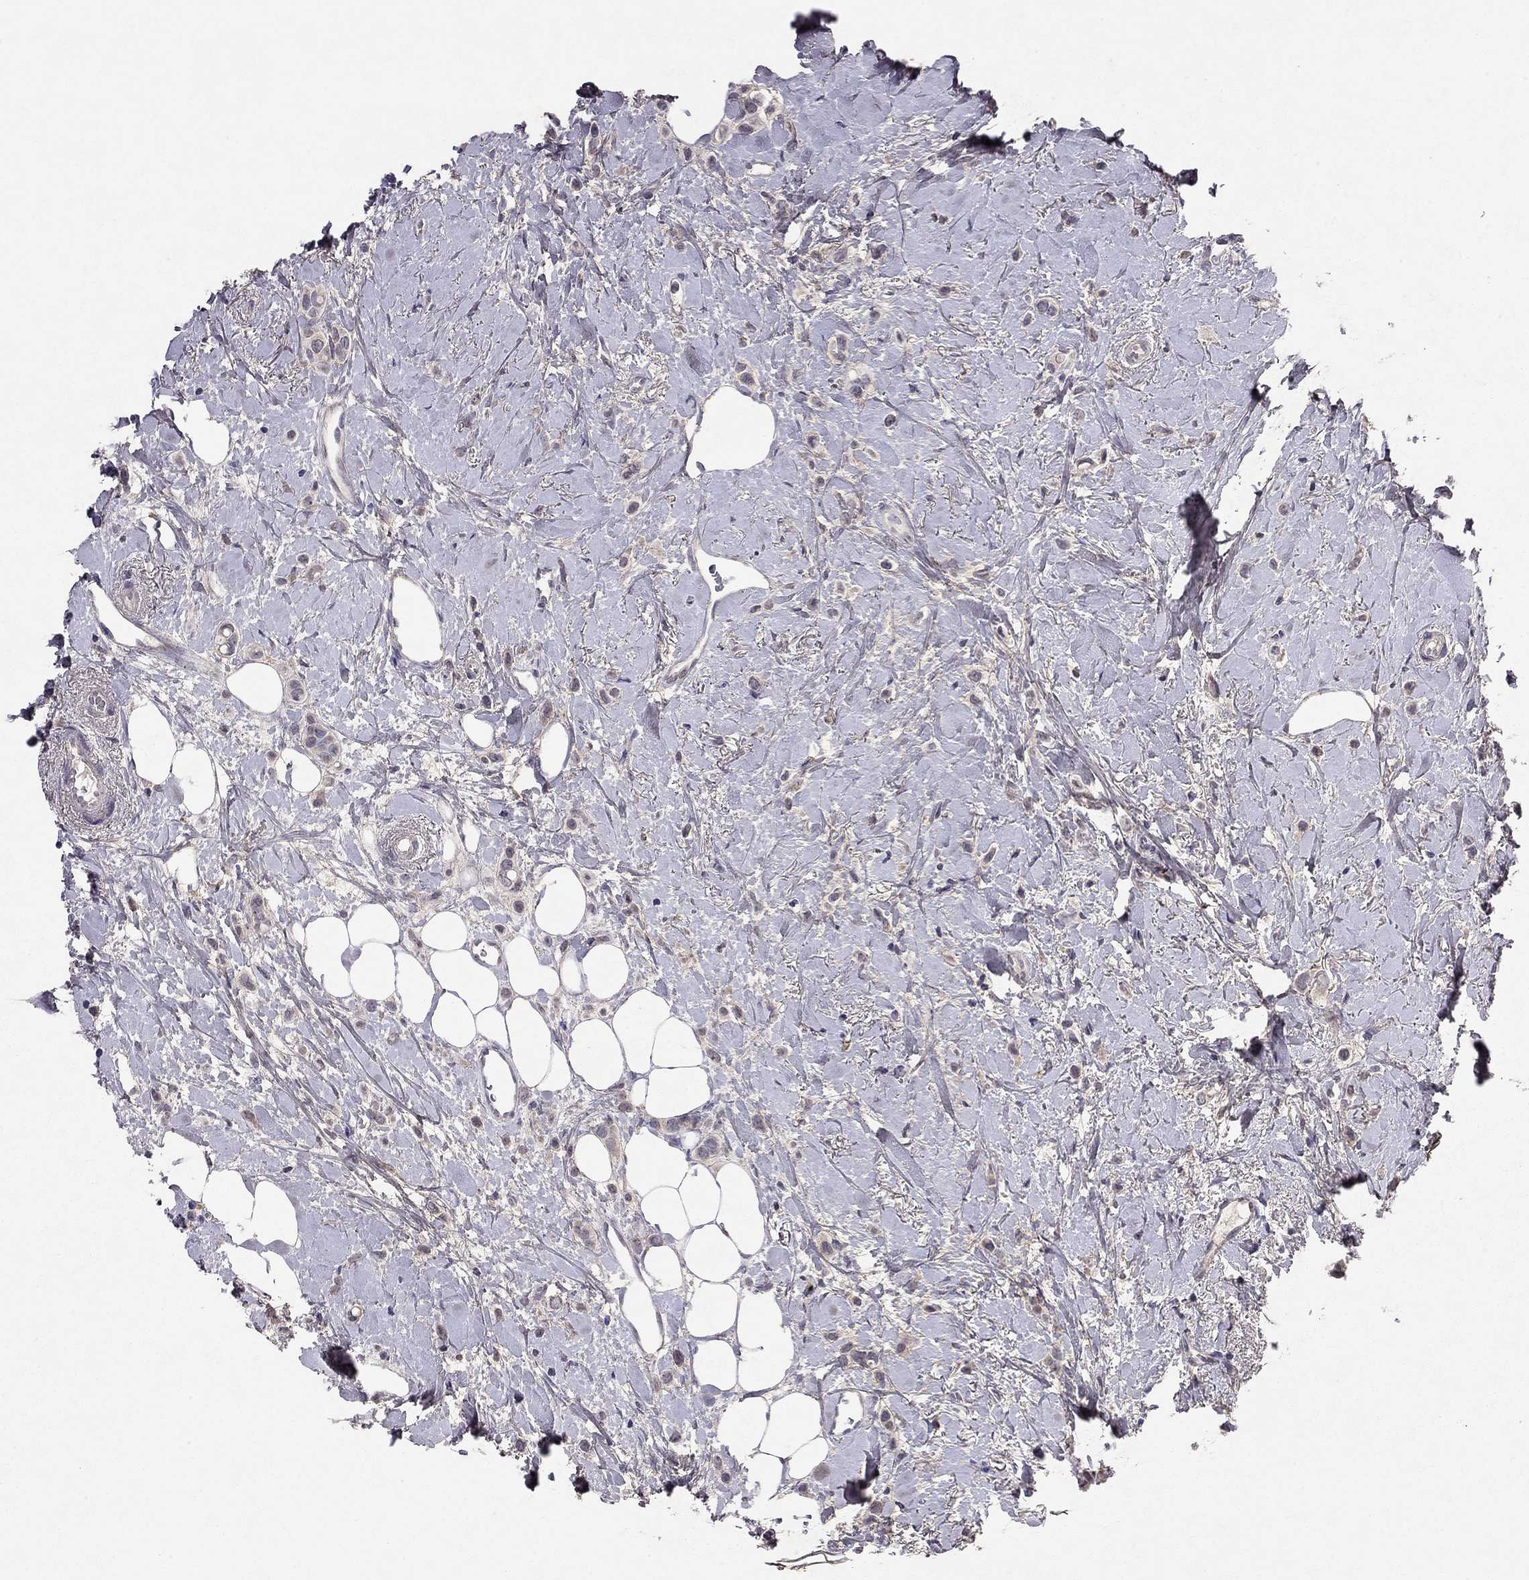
{"staining": {"intensity": "negative", "quantity": "none", "location": "none"}, "tissue": "breast cancer", "cell_type": "Tumor cells", "image_type": "cancer", "snomed": [{"axis": "morphology", "description": "Lobular carcinoma"}, {"axis": "topography", "description": "Breast"}], "caption": "Photomicrograph shows no significant protein positivity in tumor cells of lobular carcinoma (breast). The staining is performed using DAB (3,3'-diaminobenzidine) brown chromogen with nuclei counter-stained in using hematoxylin.", "gene": "ESR2", "patient": {"sex": "female", "age": 66}}